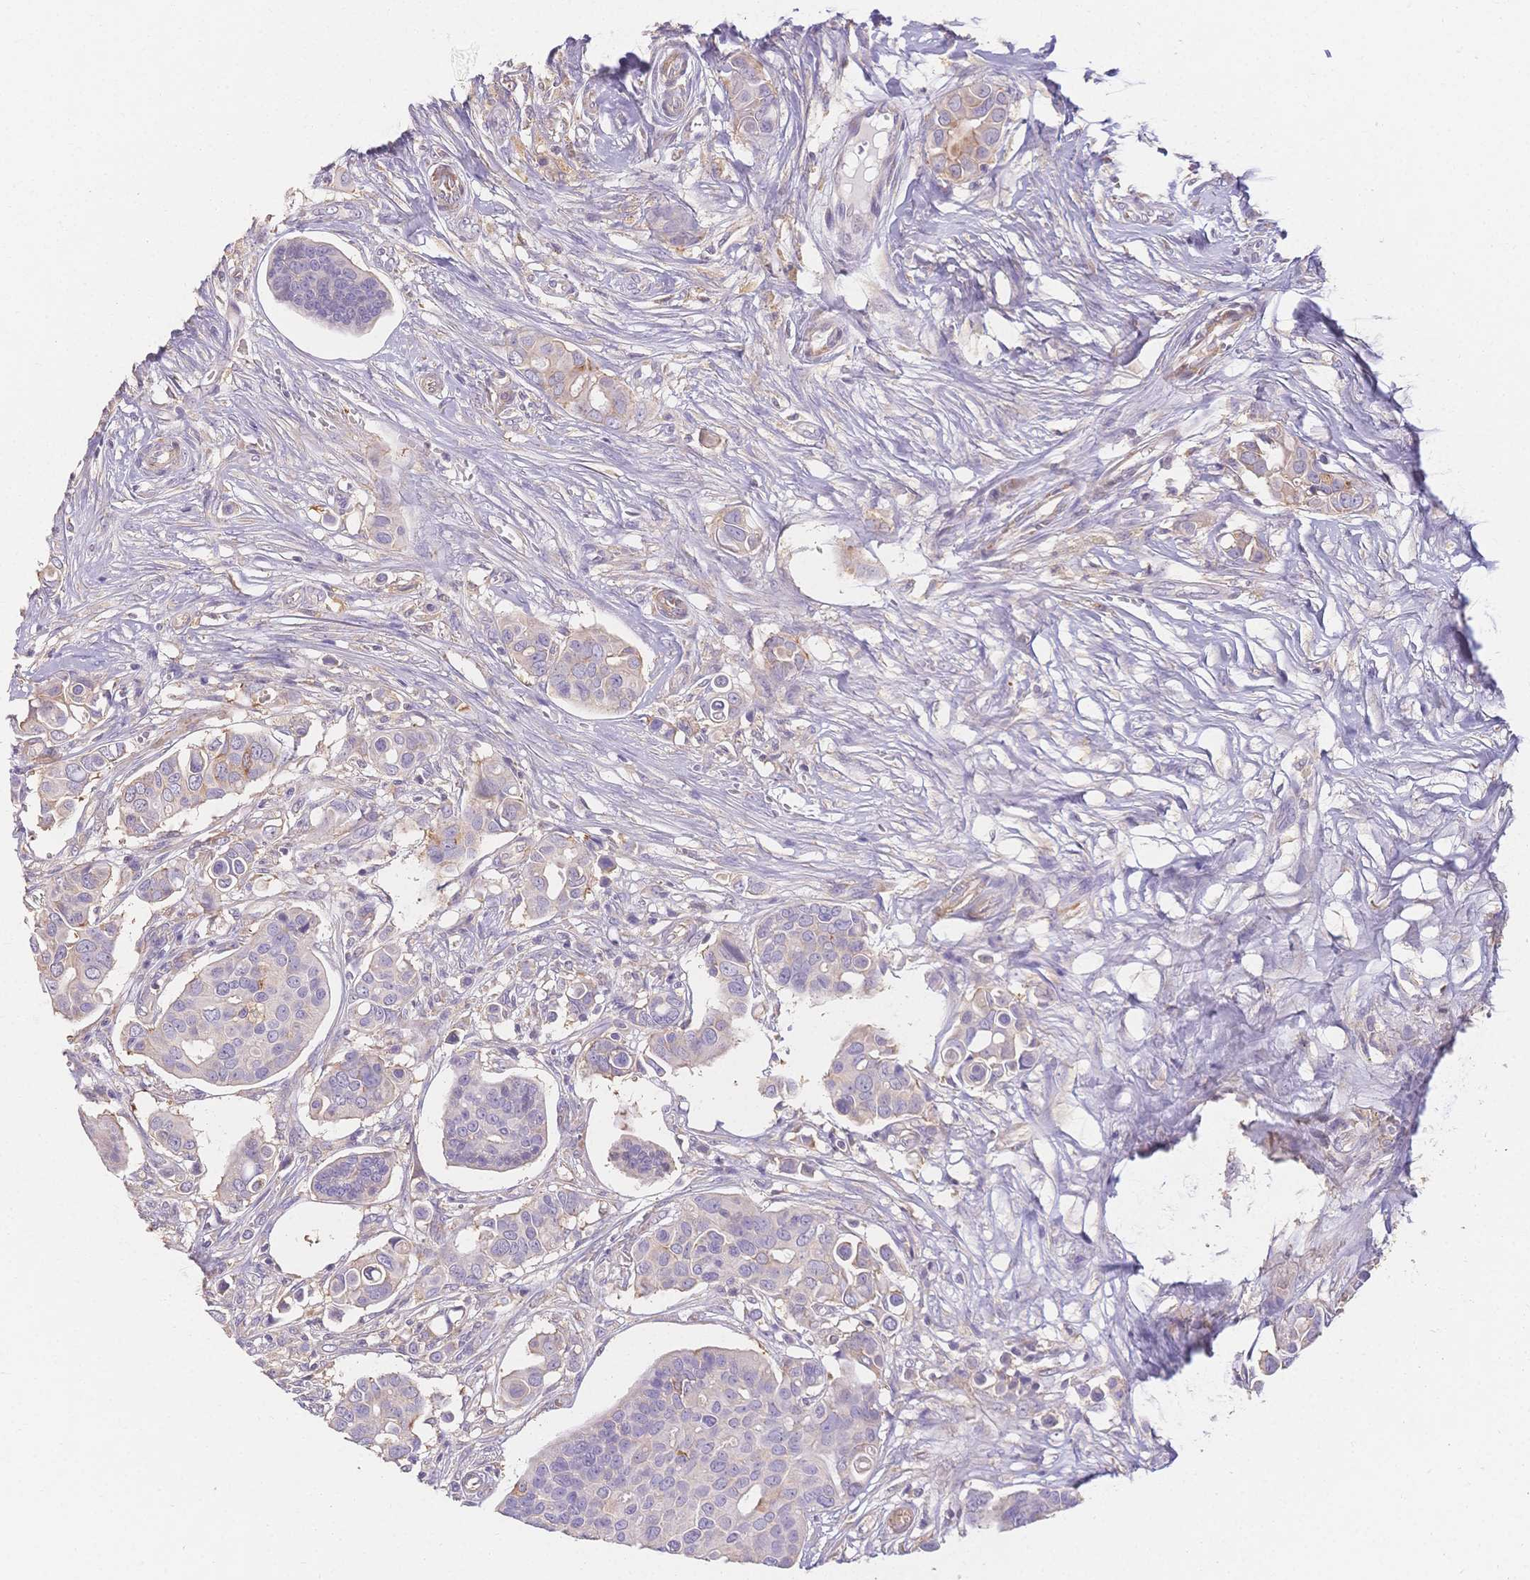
{"staining": {"intensity": "weak", "quantity": "<25%", "location": "cytoplasmic/membranous"}, "tissue": "breast cancer", "cell_type": "Tumor cells", "image_type": "cancer", "snomed": [{"axis": "morphology", "description": "Normal tissue, NOS"}, {"axis": "morphology", "description": "Duct carcinoma"}, {"axis": "topography", "description": "Skin"}, {"axis": "topography", "description": "Breast"}], "caption": "This is a micrograph of immunohistochemistry staining of breast cancer, which shows no expression in tumor cells.", "gene": "HS3ST5", "patient": {"sex": "female", "age": 54}}